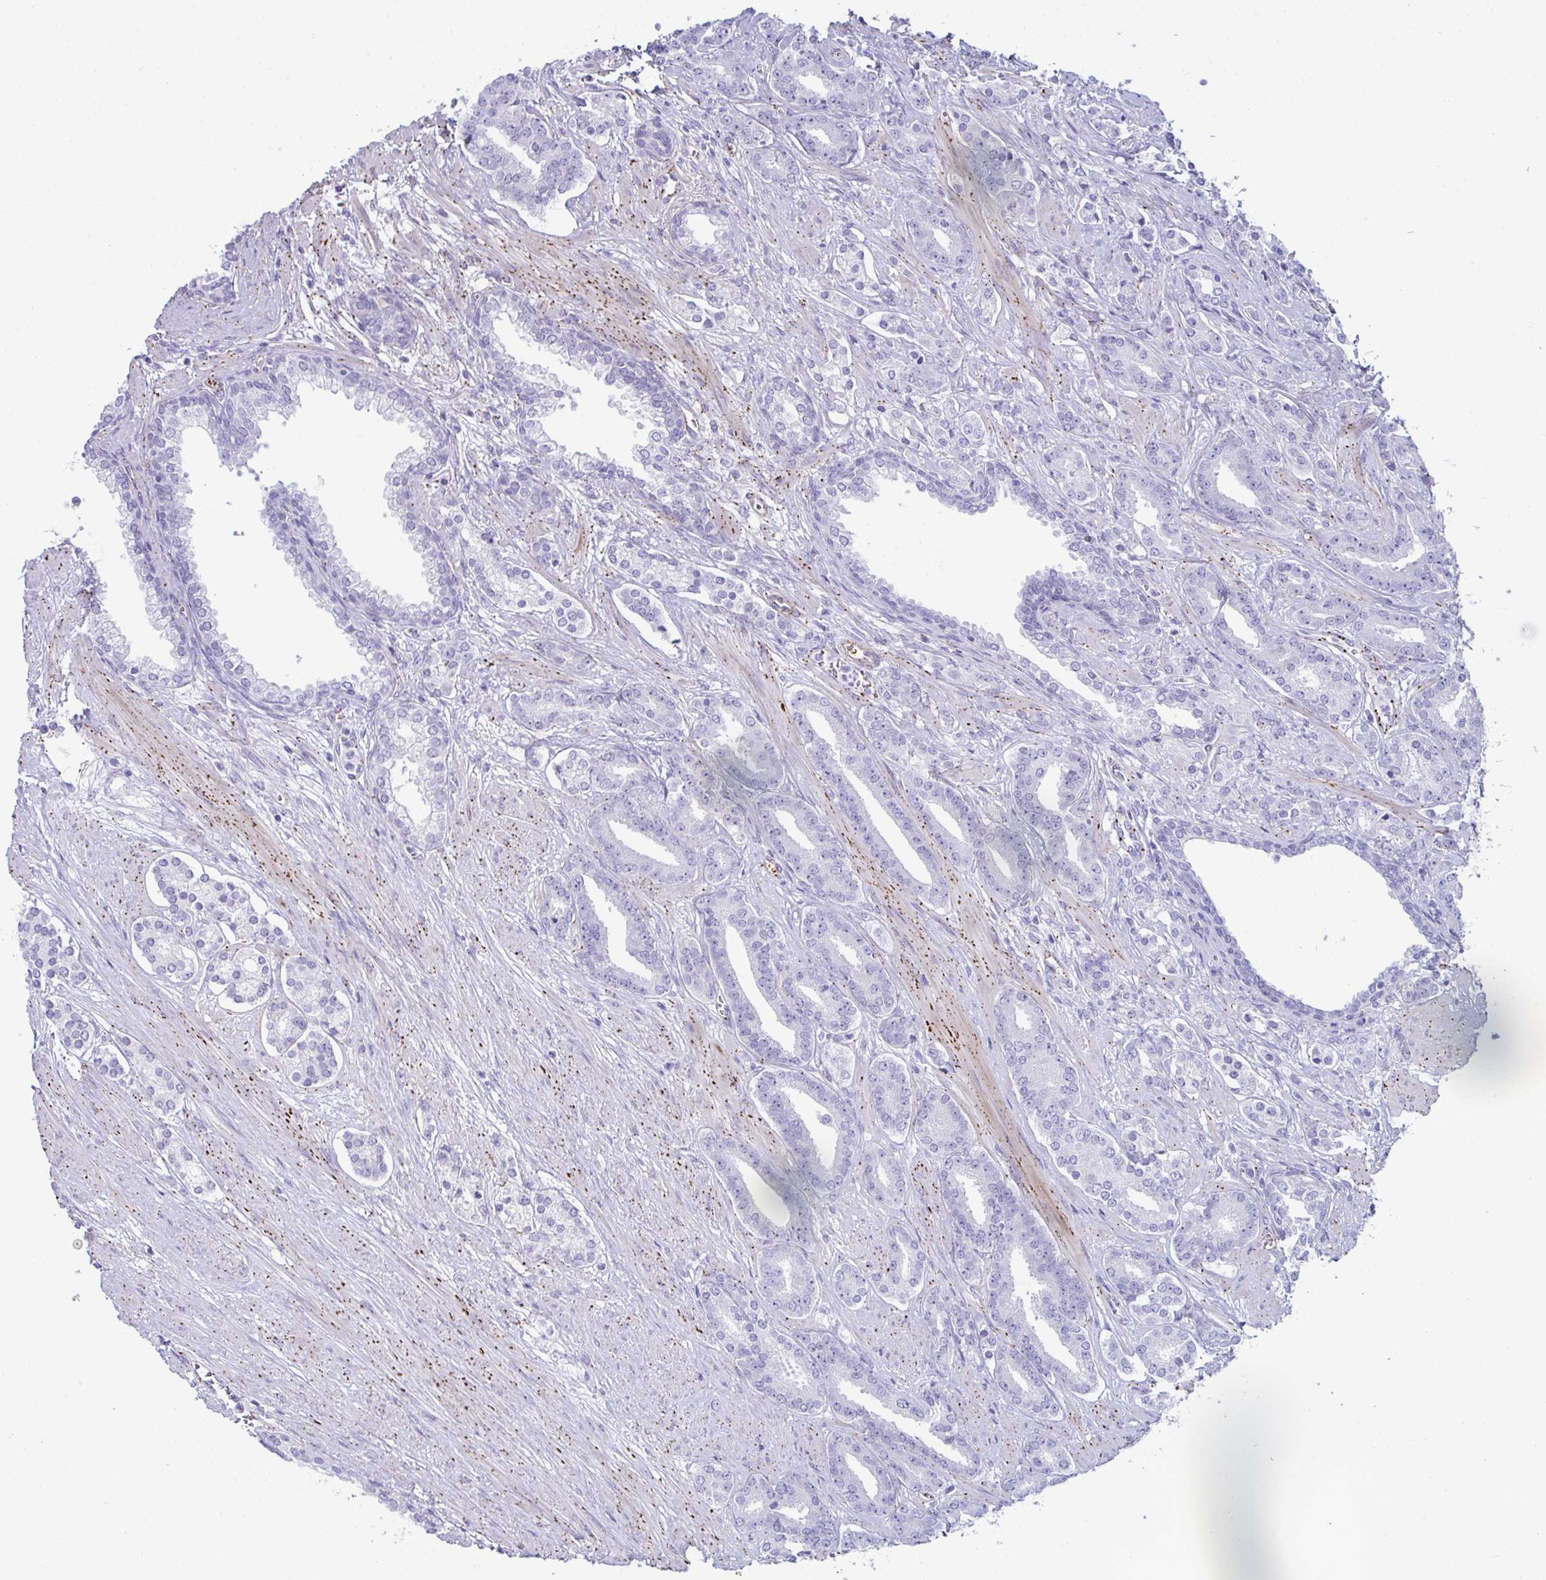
{"staining": {"intensity": "negative", "quantity": "none", "location": "none"}, "tissue": "prostate cancer", "cell_type": "Tumor cells", "image_type": "cancer", "snomed": [{"axis": "morphology", "description": "Adenocarcinoma, High grade"}, {"axis": "topography", "description": "Prostate"}], "caption": "High magnification brightfield microscopy of prostate cancer (adenocarcinoma (high-grade)) stained with DAB (brown) and counterstained with hematoxylin (blue): tumor cells show no significant positivity.", "gene": "UBL3", "patient": {"sex": "male", "age": 60}}